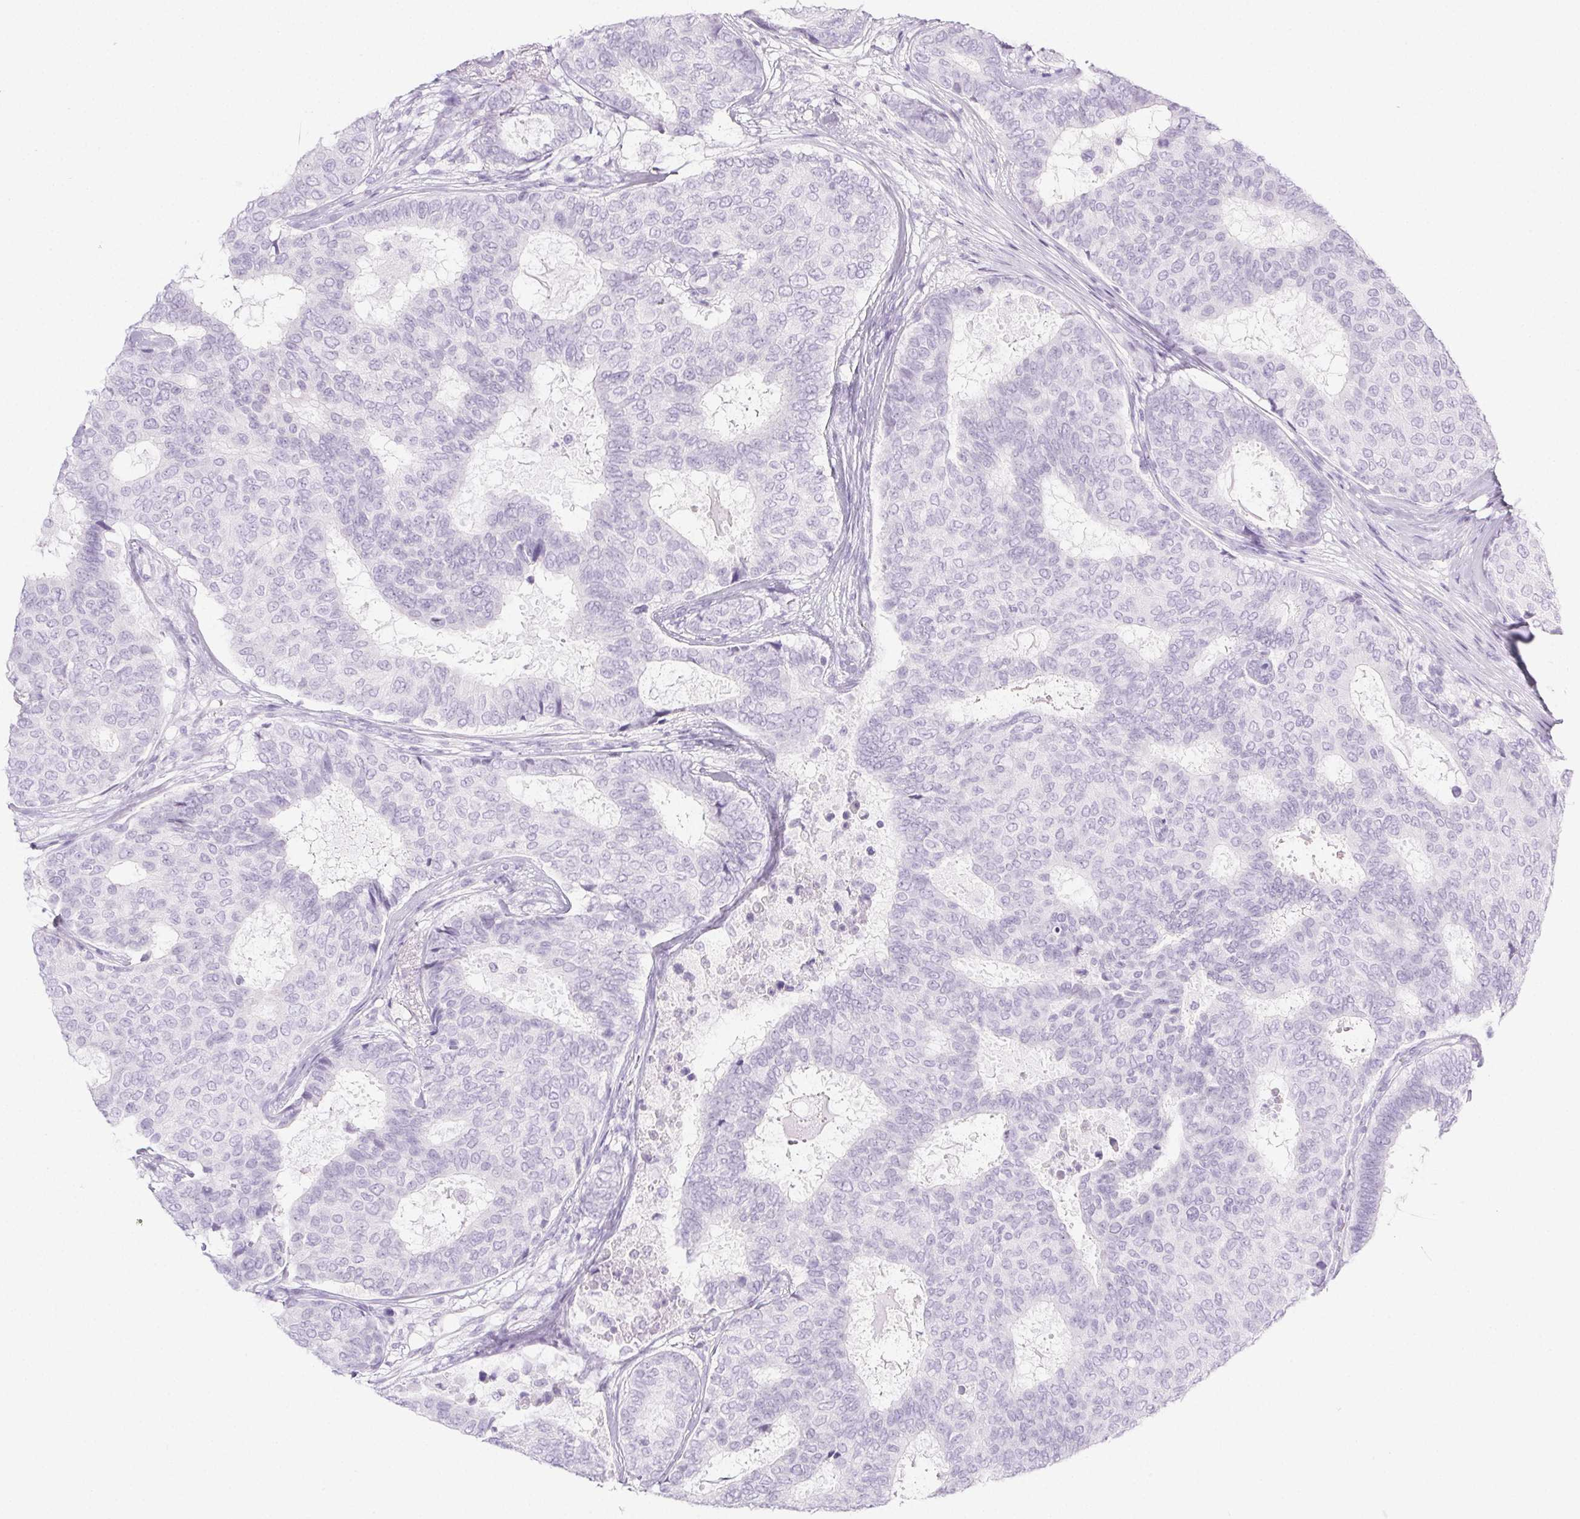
{"staining": {"intensity": "negative", "quantity": "none", "location": "none"}, "tissue": "breast cancer", "cell_type": "Tumor cells", "image_type": "cancer", "snomed": [{"axis": "morphology", "description": "Duct carcinoma"}, {"axis": "topography", "description": "Breast"}], "caption": "Immunohistochemical staining of human breast invasive ductal carcinoma exhibits no significant positivity in tumor cells.", "gene": "PI3", "patient": {"sex": "female", "age": 75}}